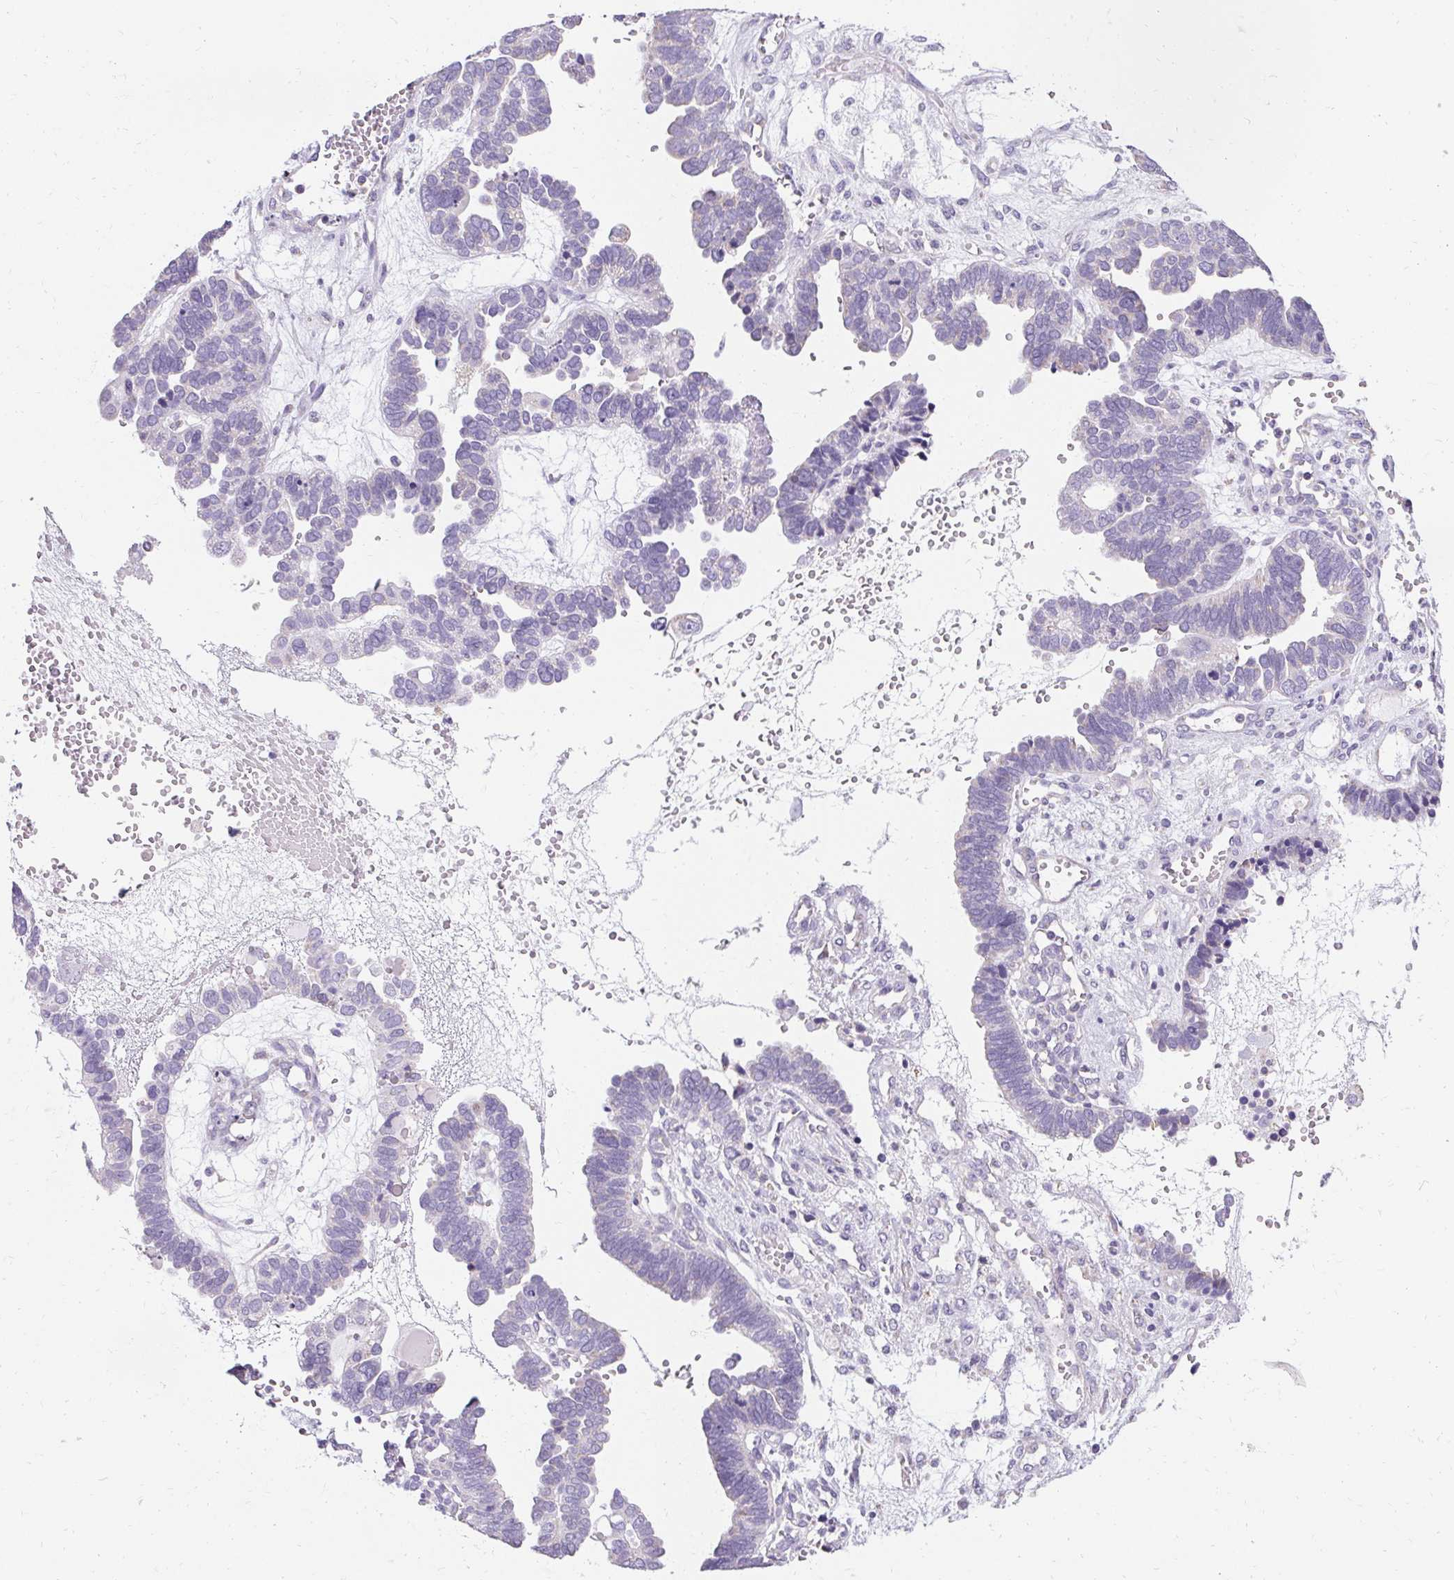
{"staining": {"intensity": "negative", "quantity": "none", "location": "none"}, "tissue": "ovarian cancer", "cell_type": "Tumor cells", "image_type": "cancer", "snomed": [{"axis": "morphology", "description": "Cystadenocarcinoma, serous, NOS"}, {"axis": "topography", "description": "Ovary"}], "caption": "Ovarian serous cystadenocarcinoma was stained to show a protein in brown. There is no significant positivity in tumor cells.", "gene": "ASGR2", "patient": {"sex": "female", "age": 51}}